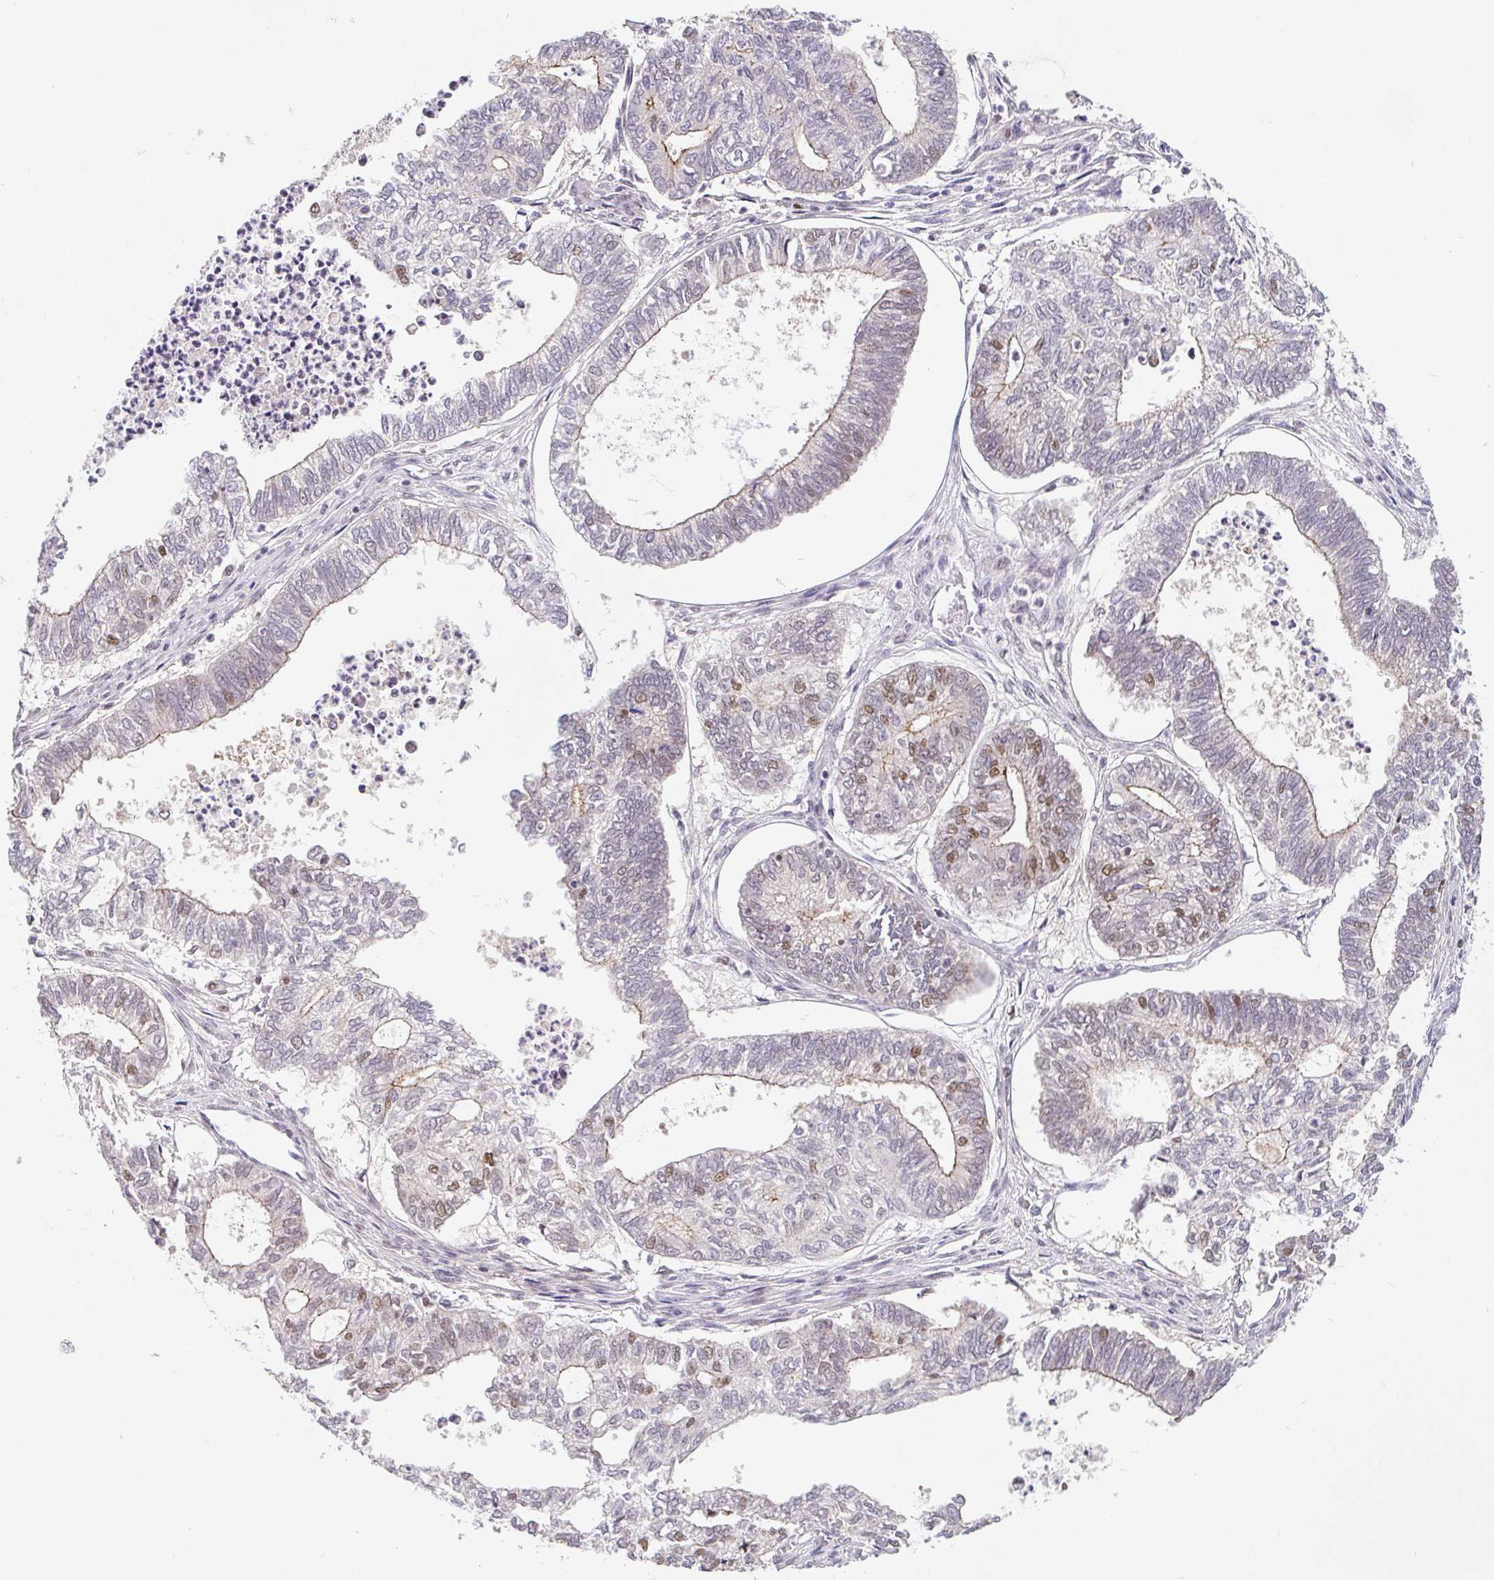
{"staining": {"intensity": "weak", "quantity": "25%-75%", "location": "nuclear"}, "tissue": "ovarian cancer", "cell_type": "Tumor cells", "image_type": "cancer", "snomed": [{"axis": "morphology", "description": "Carcinoma, endometroid"}, {"axis": "topography", "description": "Ovary"}], "caption": "The photomicrograph exhibits staining of ovarian endometroid carcinoma, revealing weak nuclear protein positivity (brown color) within tumor cells. The staining is performed using DAB (3,3'-diaminobenzidine) brown chromogen to label protein expression. The nuclei are counter-stained blue using hematoxylin.", "gene": "POU2F1", "patient": {"sex": "female", "age": 64}}